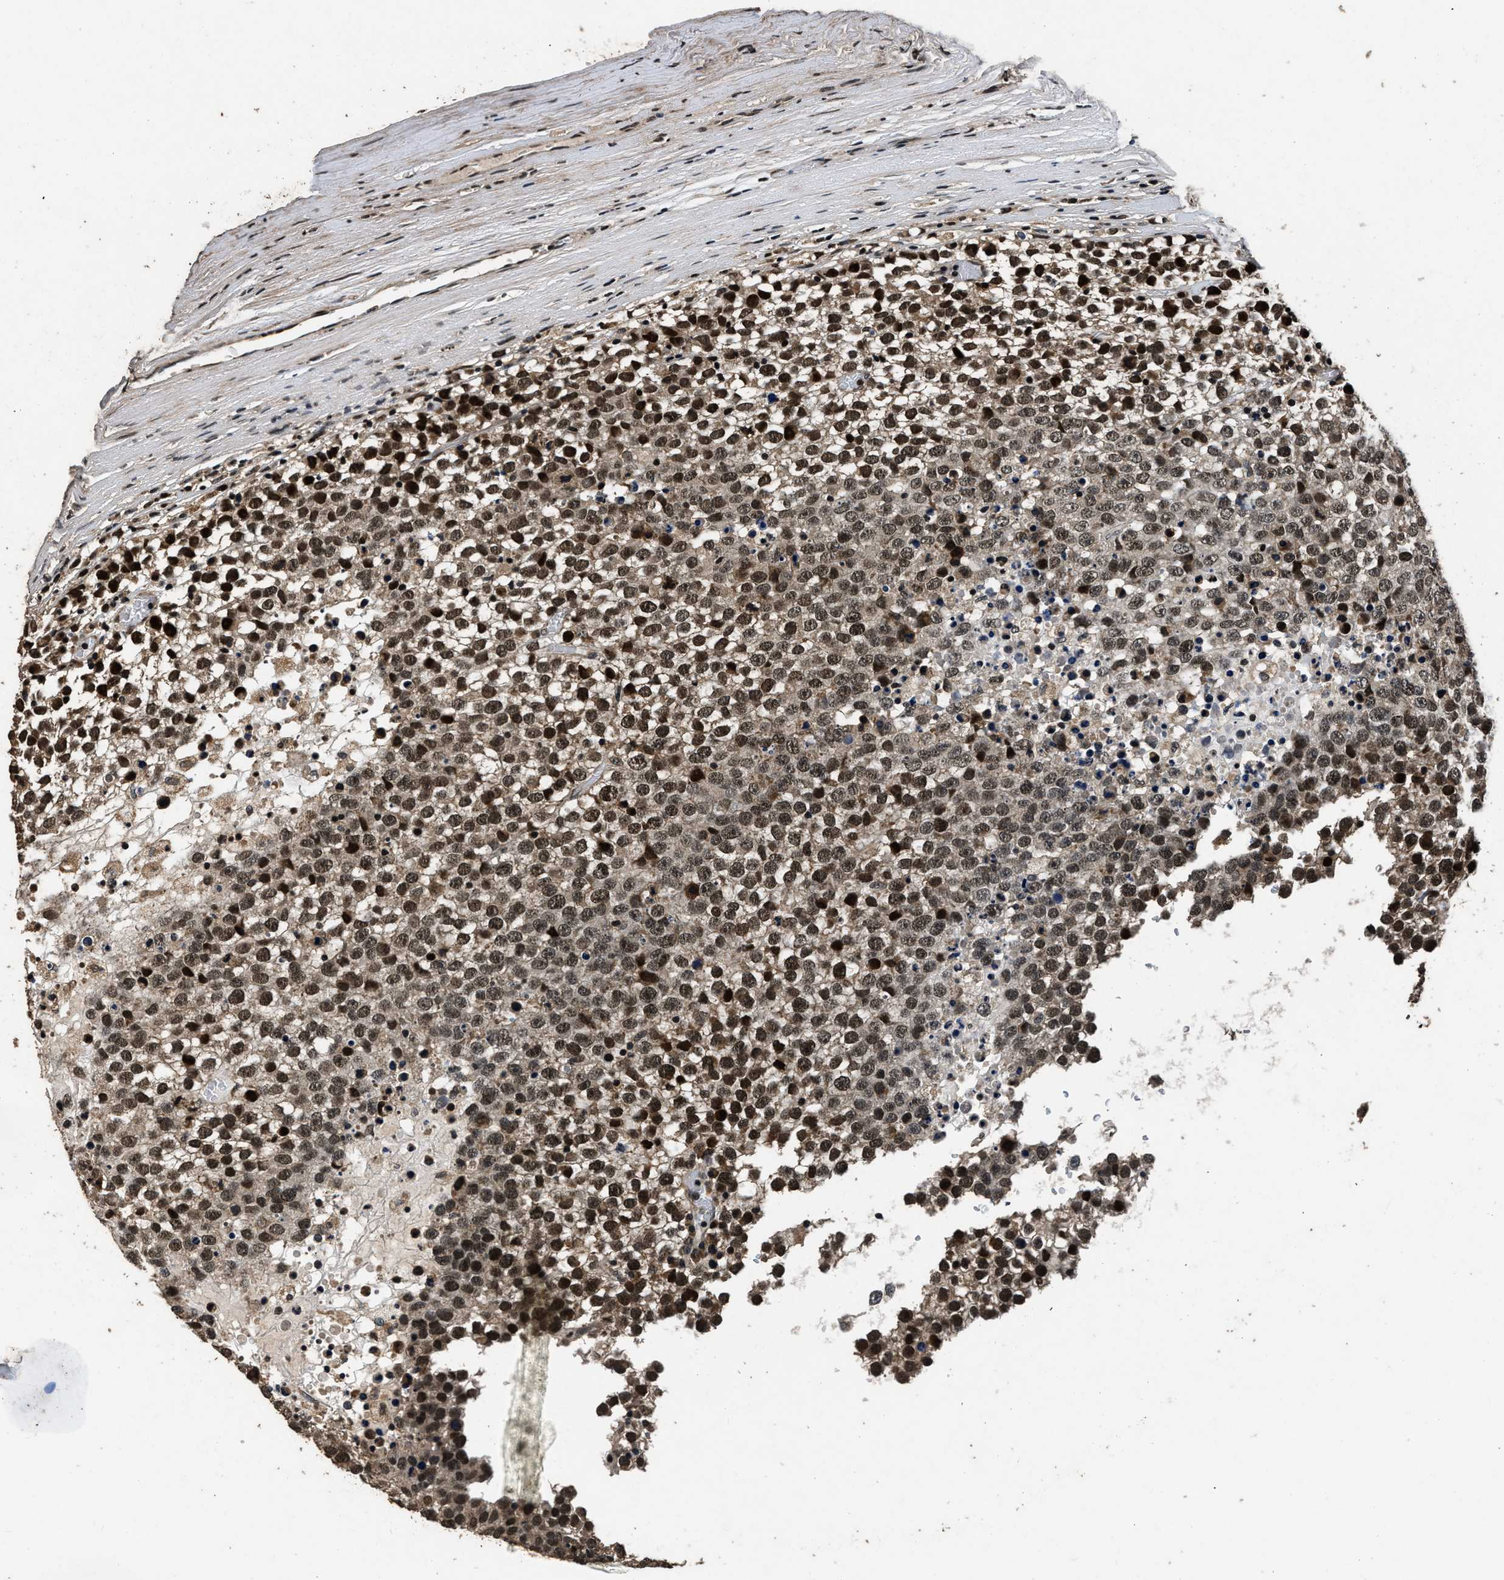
{"staining": {"intensity": "strong", "quantity": ">75%", "location": "nuclear"}, "tissue": "testis cancer", "cell_type": "Tumor cells", "image_type": "cancer", "snomed": [{"axis": "morphology", "description": "Seminoma, NOS"}, {"axis": "topography", "description": "Testis"}], "caption": "Seminoma (testis) stained with DAB (3,3'-diaminobenzidine) immunohistochemistry demonstrates high levels of strong nuclear positivity in about >75% of tumor cells. Ihc stains the protein in brown and the nuclei are stained blue.", "gene": "CSTF1", "patient": {"sex": "male", "age": 65}}